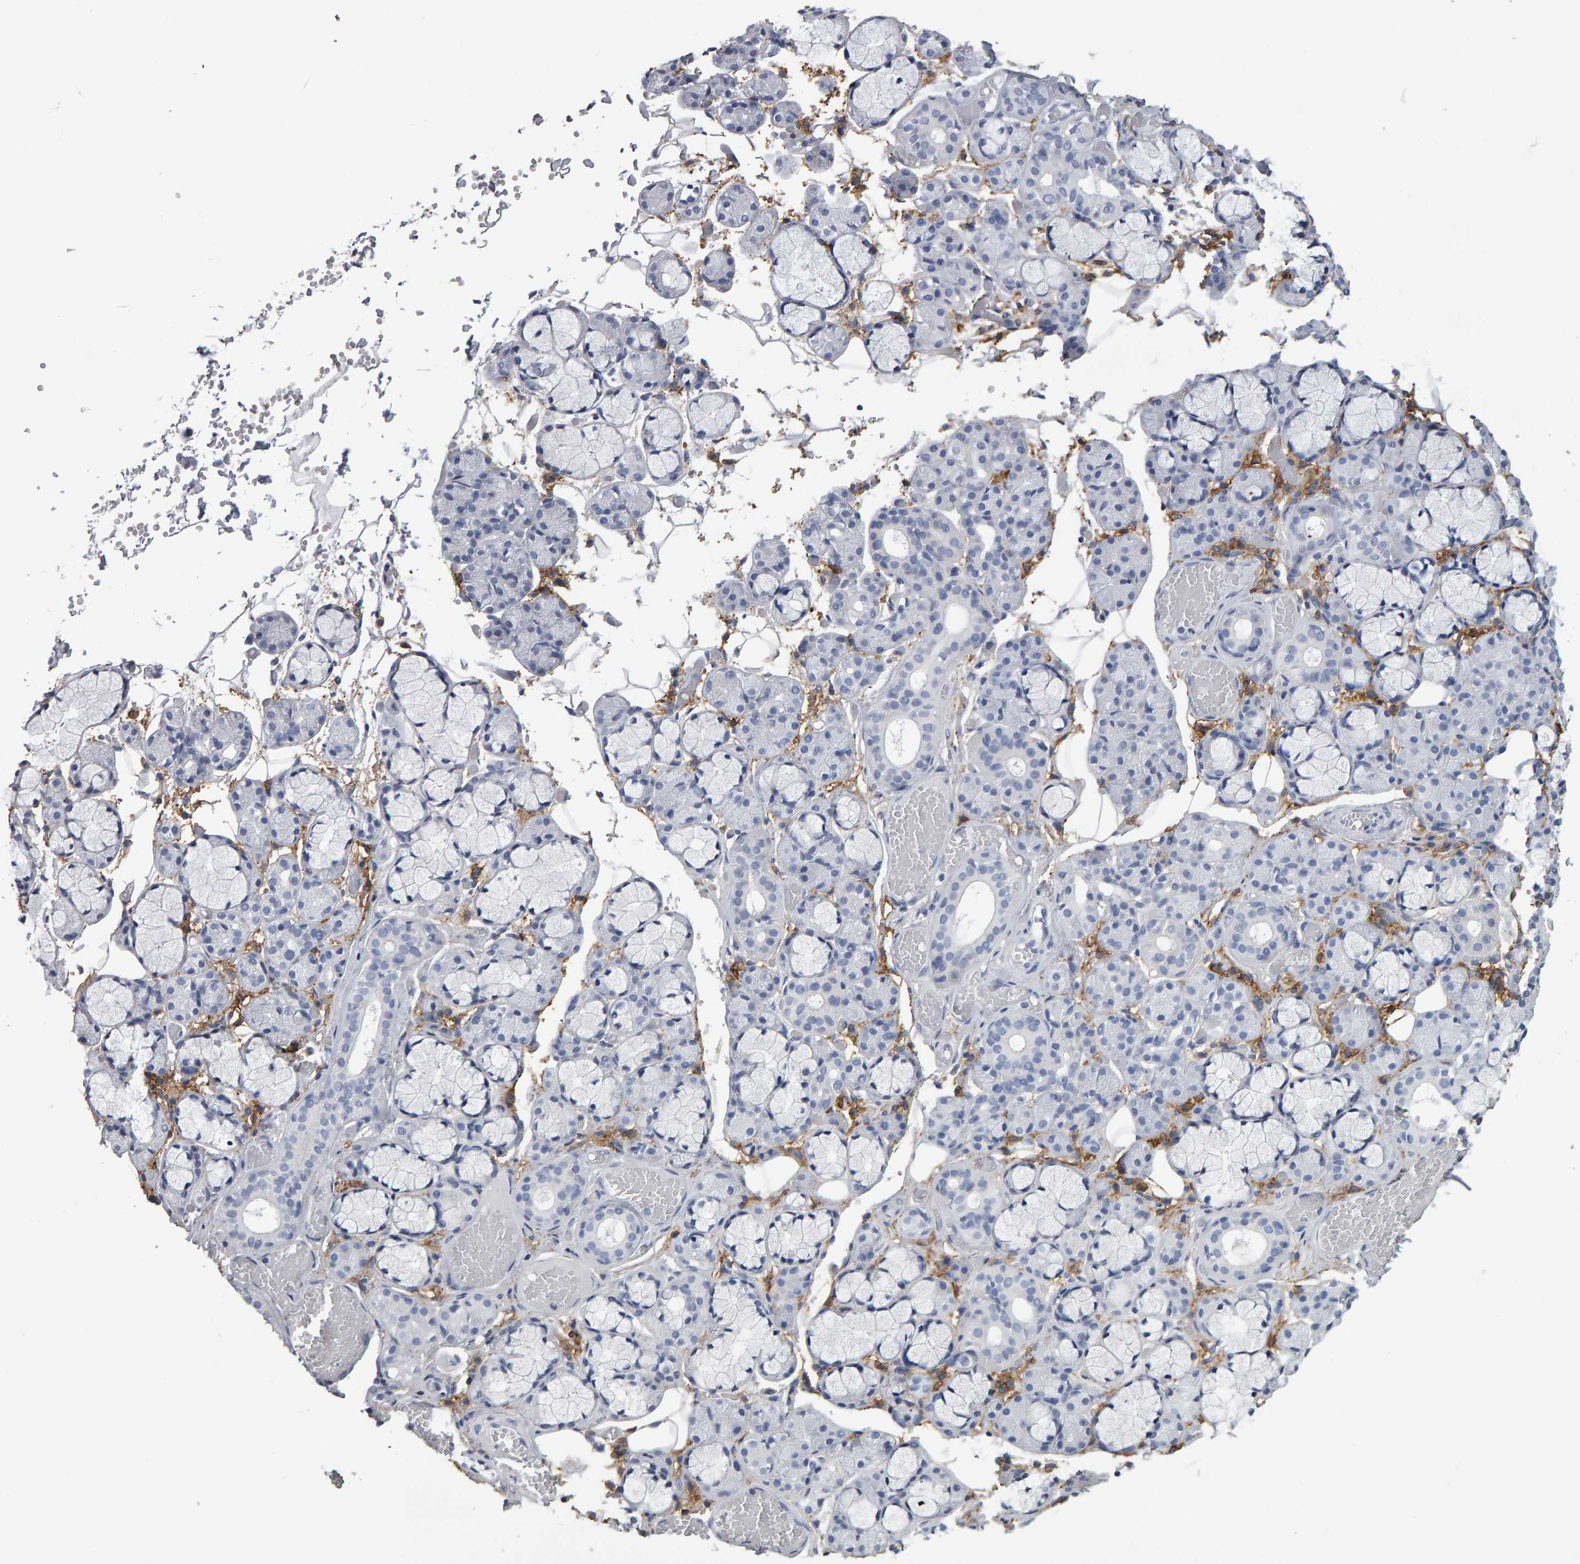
{"staining": {"intensity": "negative", "quantity": "none", "location": "none"}, "tissue": "salivary gland", "cell_type": "Glandular cells", "image_type": "normal", "snomed": [{"axis": "morphology", "description": "Normal tissue, NOS"}, {"axis": "topography", "description": "Salivary gland"}], "caption": "This image is of normal salivary gland stained with immunohistochemistry (IHC) to label a protein in brown with the nuclei are counter-stained blue. There is no staining in glandular cells.", "gene": "CD38", "patient": {"sex": "male", "age": 63}}